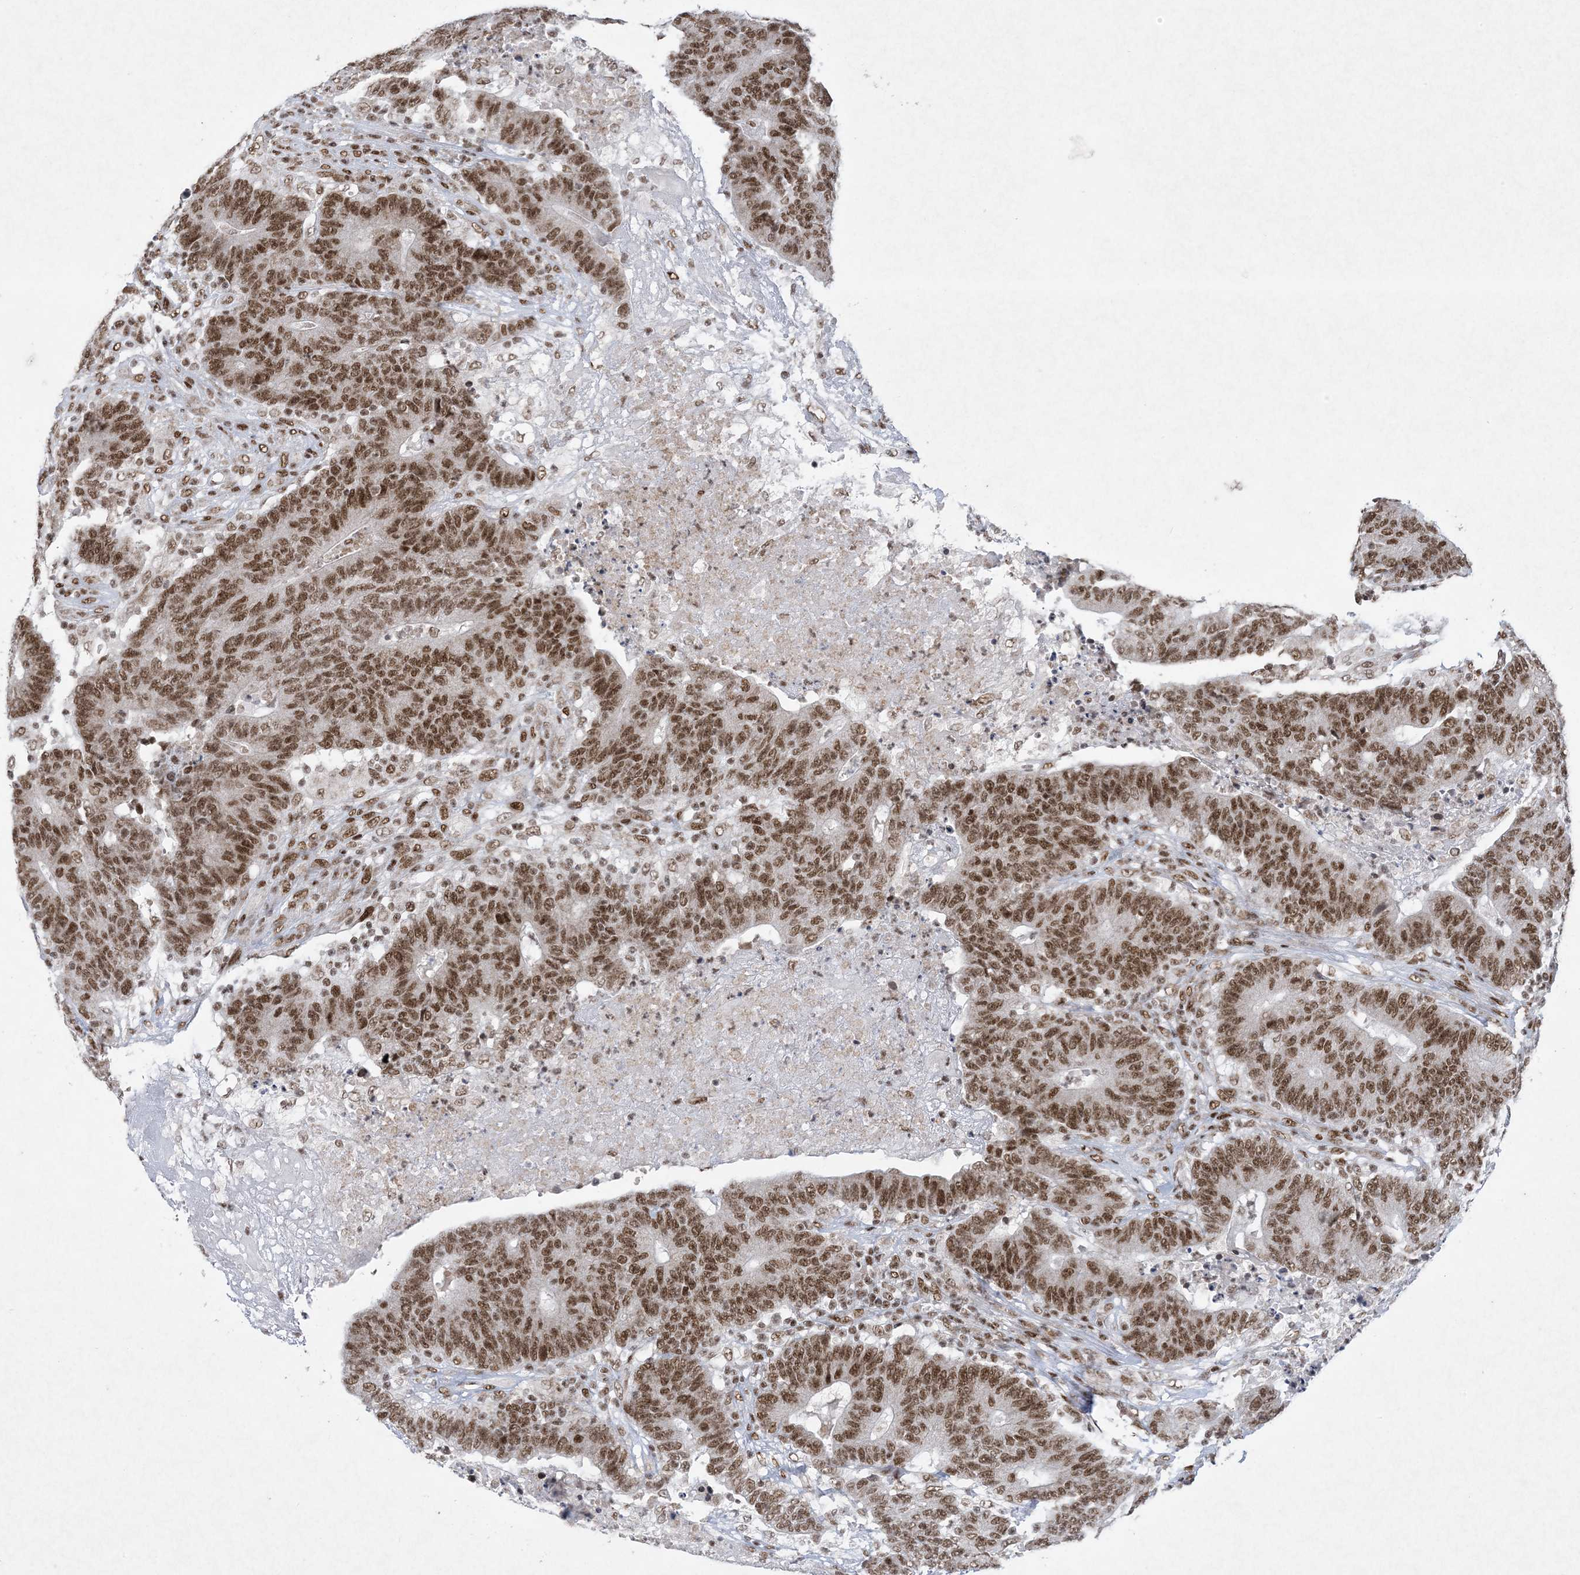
{"staining": {"intensity": "moderate", "quantity": ">75%", "location": "nuclear"}, "tissue": "colorectal cancer", "cell_type": "Tumor cells", "image_type": "cancer", "snomed": [{"axis": "morphology", "description": "Normal tissue, NOS"}, {"axis": "morphology", "description": "Adenocarcinoma, NOS"}, {"axis": "topography", "description": "Colon"}], "caption": "Adenocarcinoma (colorectal) stained with immunohistochemistry reveals moderate nuclear positivity in about >75% of tumor cells. (Brightfield microscopy of DAB IHC at high magnification).", "gene": "PKNOX2", "patient": {"sex": "female", "age": 75}}